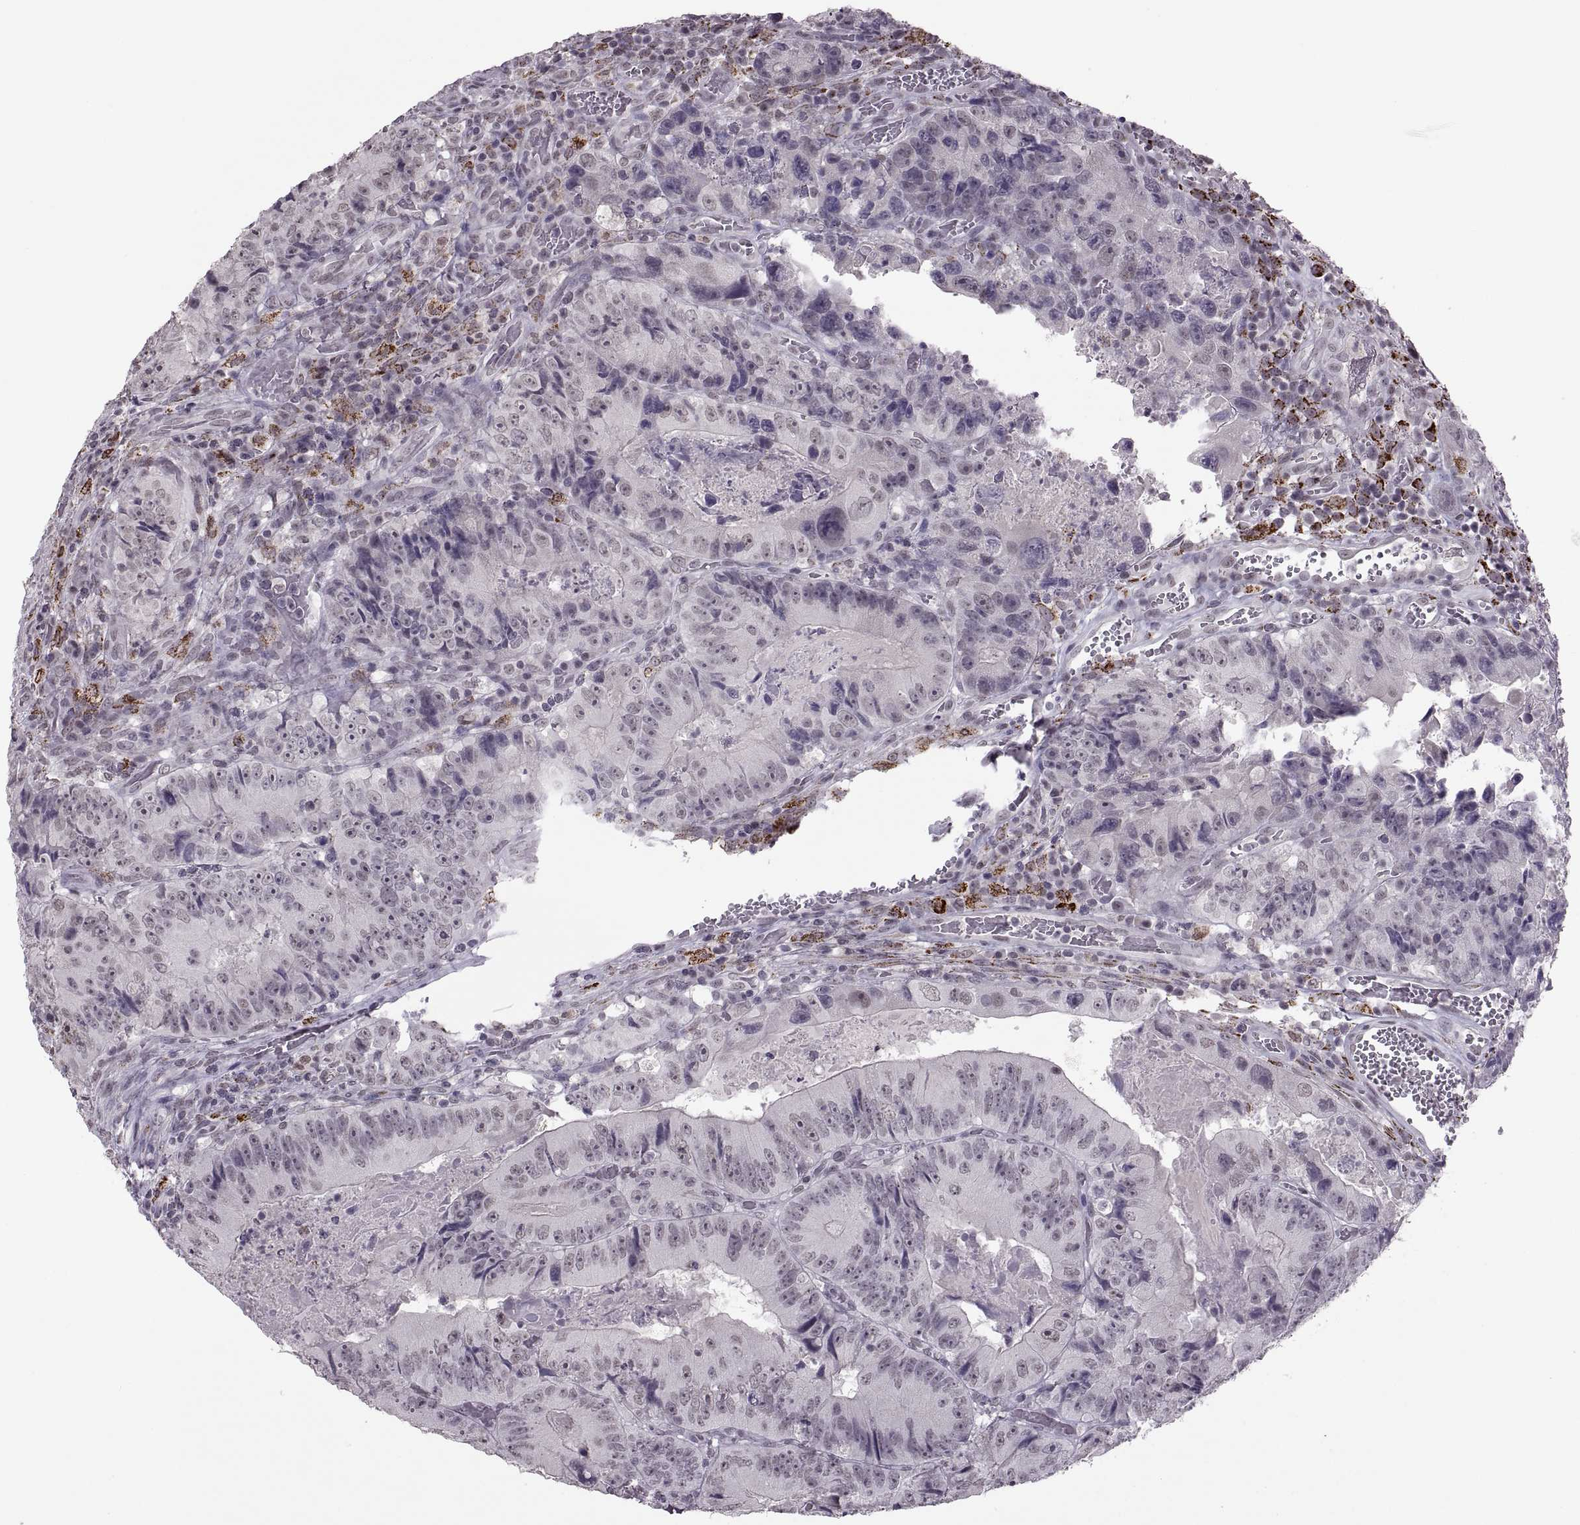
{"staining": {"intensity": "negative", "quantity": "none", "location": "none"}, "tissue": "colorectal cancer", "cell_type": "Tumor cells", "image_type": "cancer", "snomed": [{"axis": "morphology", "description": "Adenocarcinoma, NOS"}, {"axis": "topography", "description": "Colon"}], "caption": "Human colorectal adenocarcinoma stained for a protein using immunohistochemistry reveals no expression in tumor cells.", "gene": "OTP", "patient": {"sex": "female", "age": 86}}